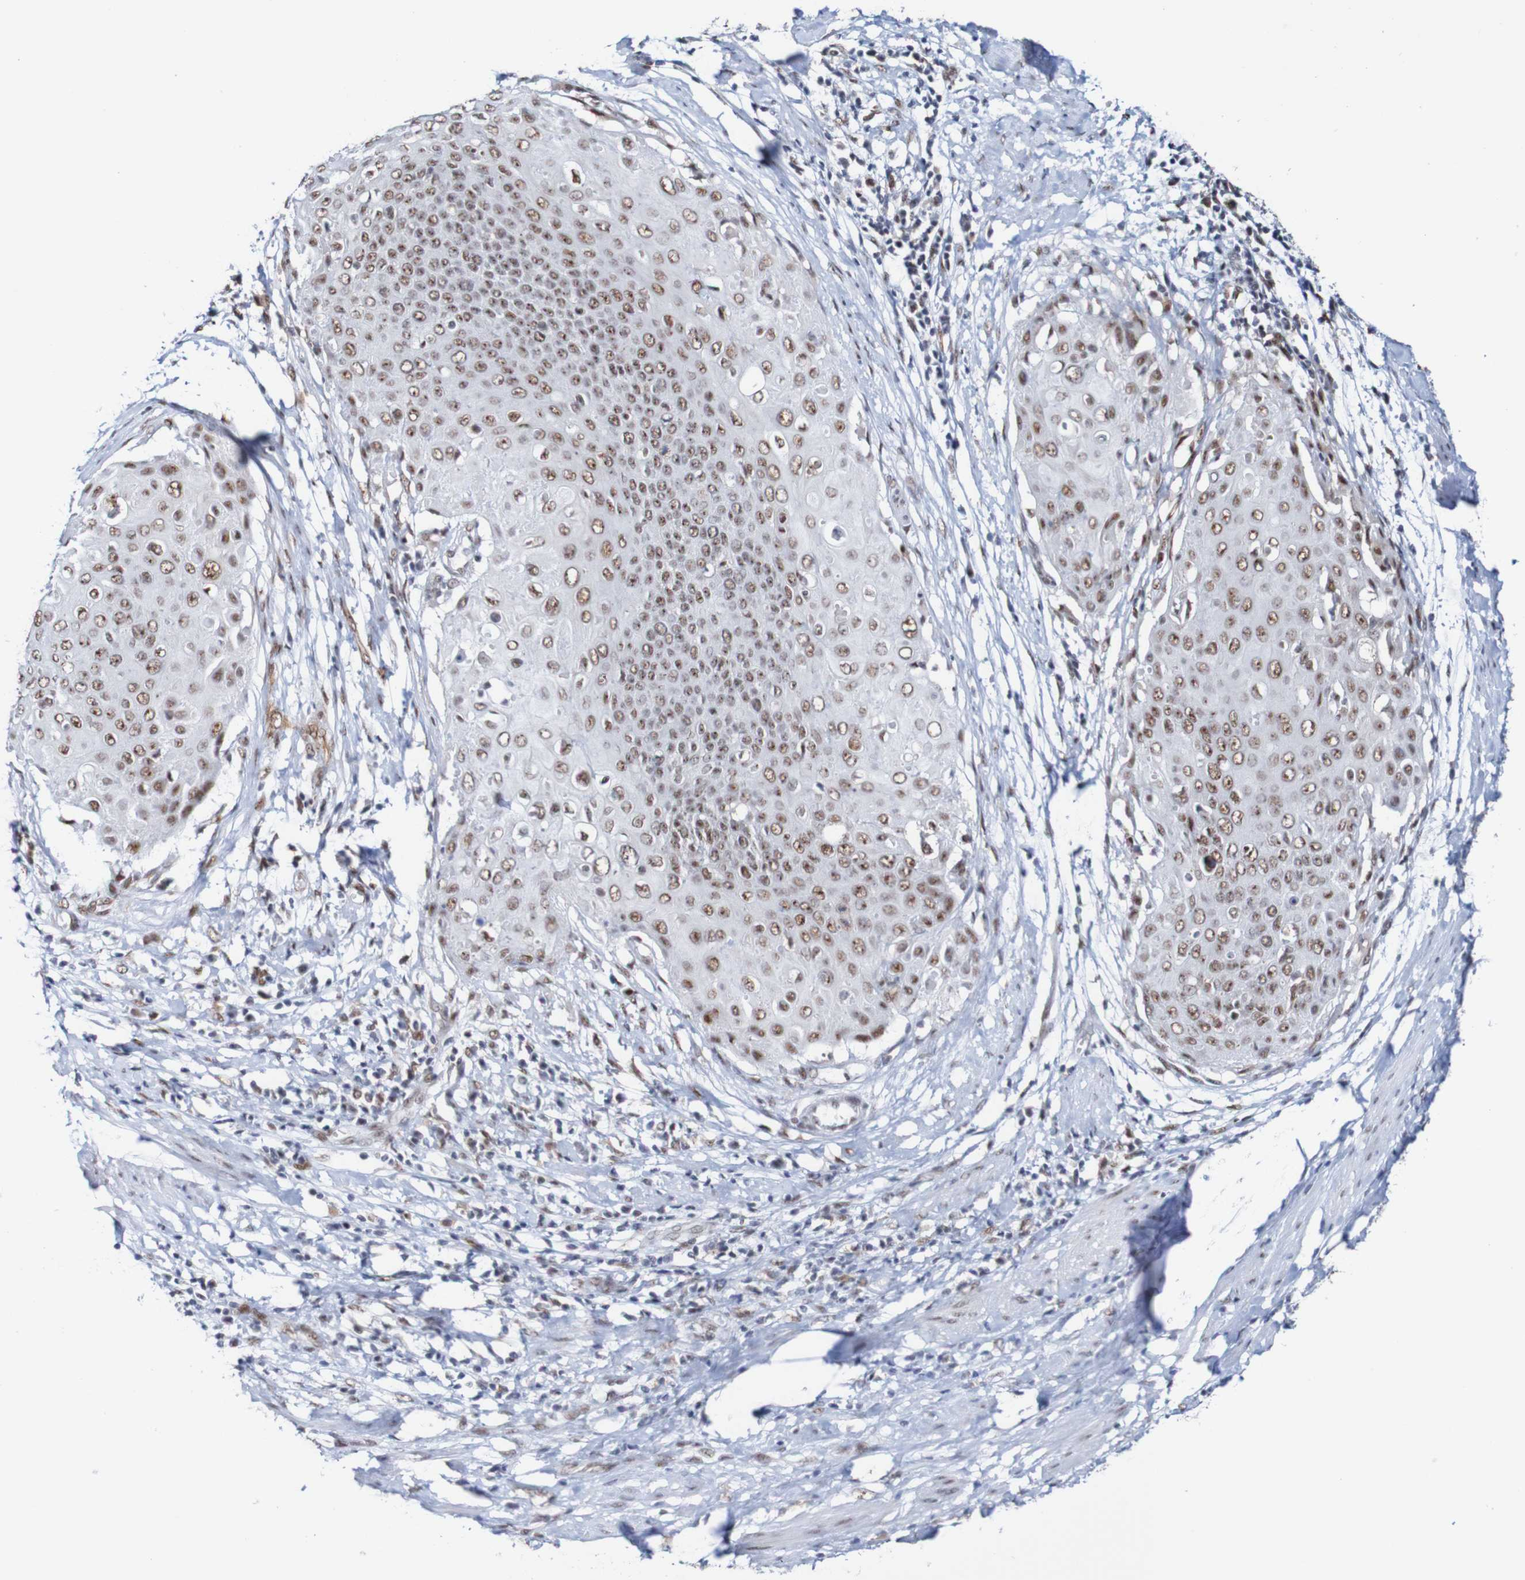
{"staining": {"intensity": "moderate", "quantity": "25%-75%", "location": "nuclear"}, "tissue": "cervical cancer", "cell_type": "Tumor cells", "image_type": "cancer", "snomed": [{"axis": "morphology", "description": "Squamous cell carcinoma, NOS"}, {"axis": "topography", "description": "Cervix"}], "caption": "Approximately 25%-75% of tumor cells in human cervical cancer show moderate nuclear protein expression as visualized by brown immunohistochemical staining.", "gene": "CDC5L", "patient": {"sex": "female", "age": 39}}